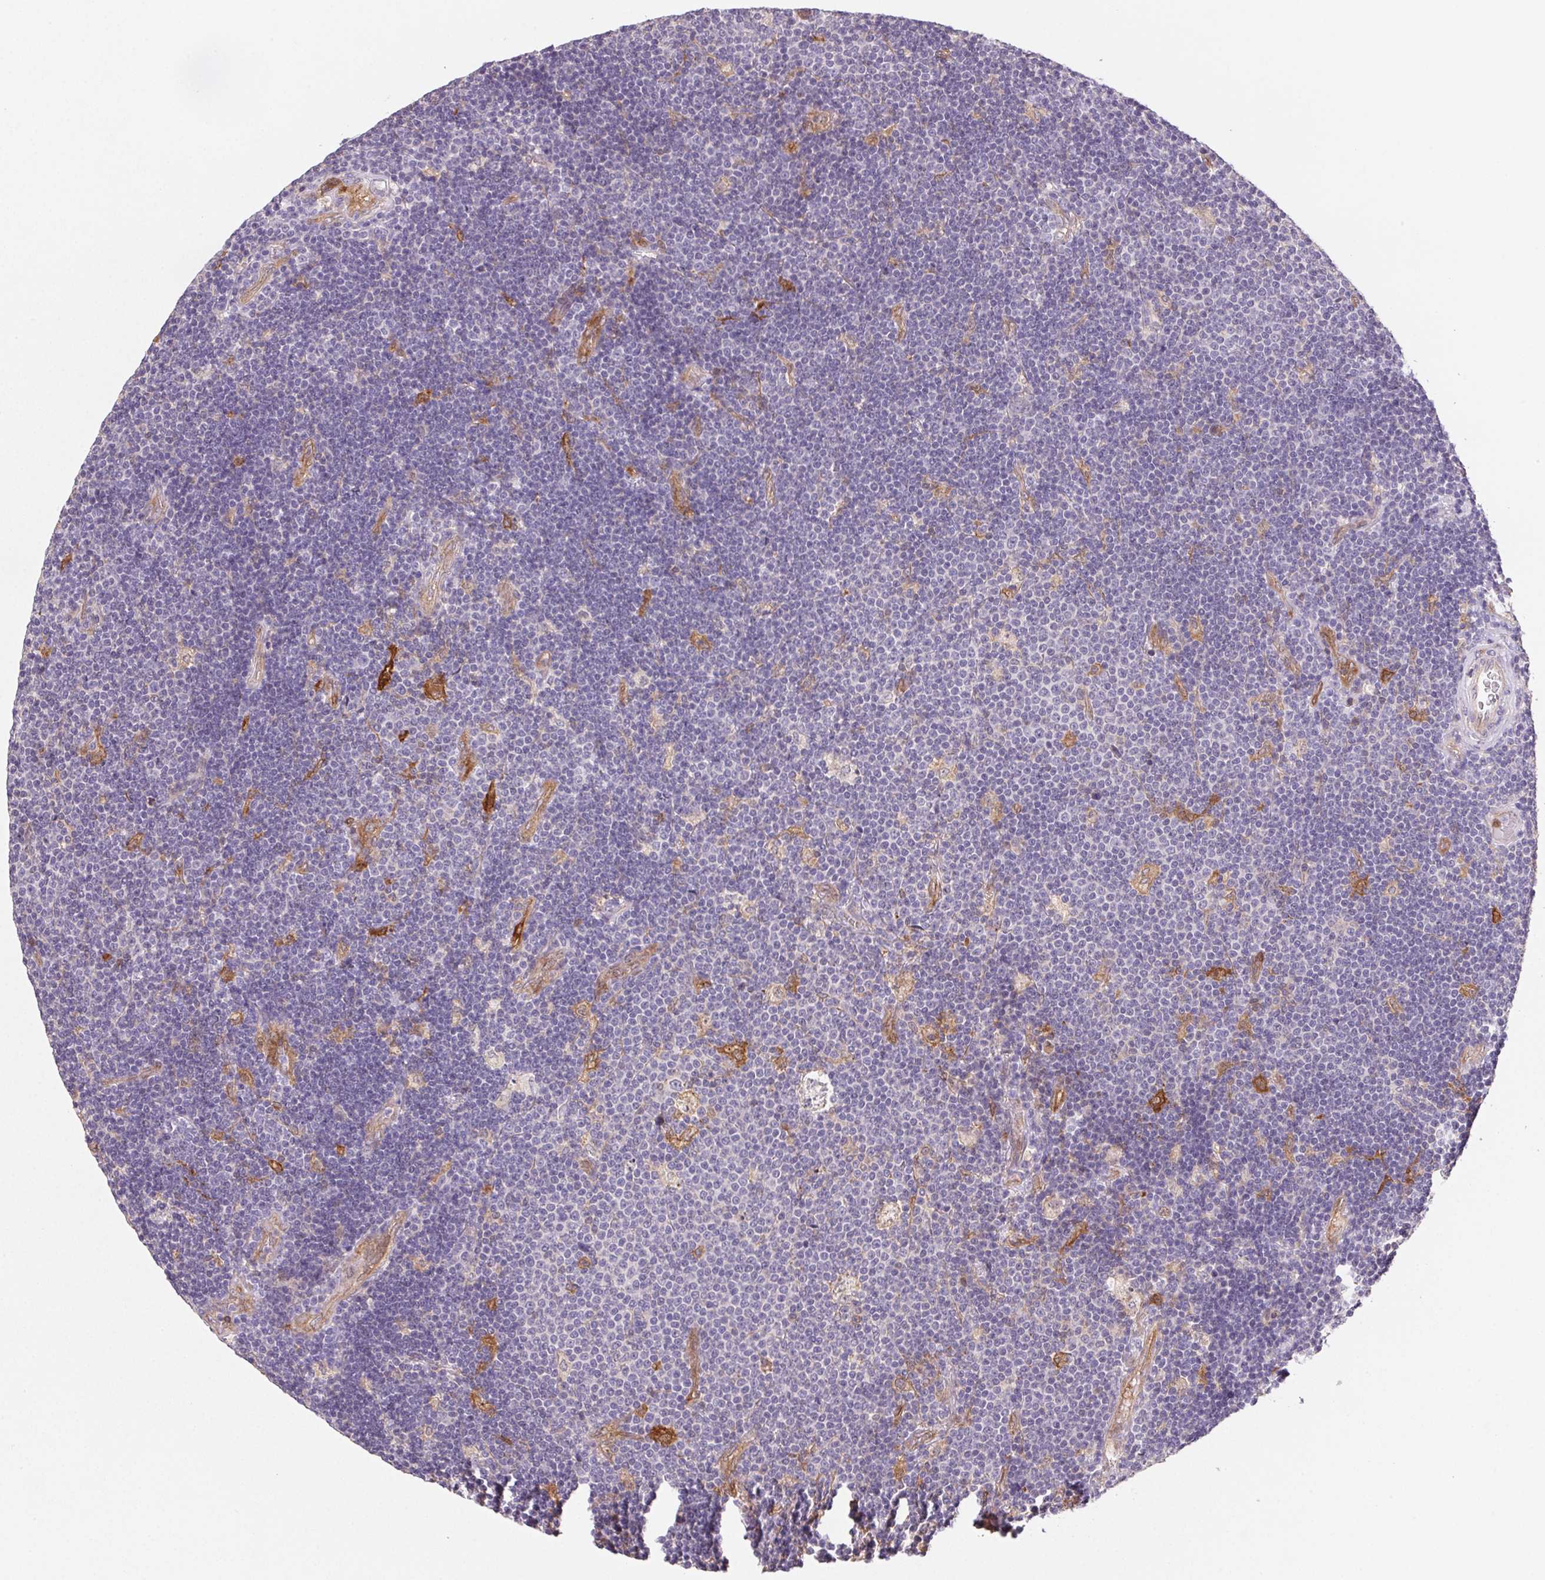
{"staining": {"intensity": "negative", "quantity": "none", "location": "none"}, "tissue": "lymphoma", "cell_type": "Tumor cells", "image_type": "cancer", "snomed": [{"axis": "morphology", "description": "Malignant lymphoma, non-Hodgkin's type, Low grade"}, {"axis": "topography", "description": "Brain"}], "caption": "Immunohistochemical staining of human lymphoma exhibits no significant staining in tumor cells.", "gene": "GBP1", "patient": {"sex": "female", "age": 66}}